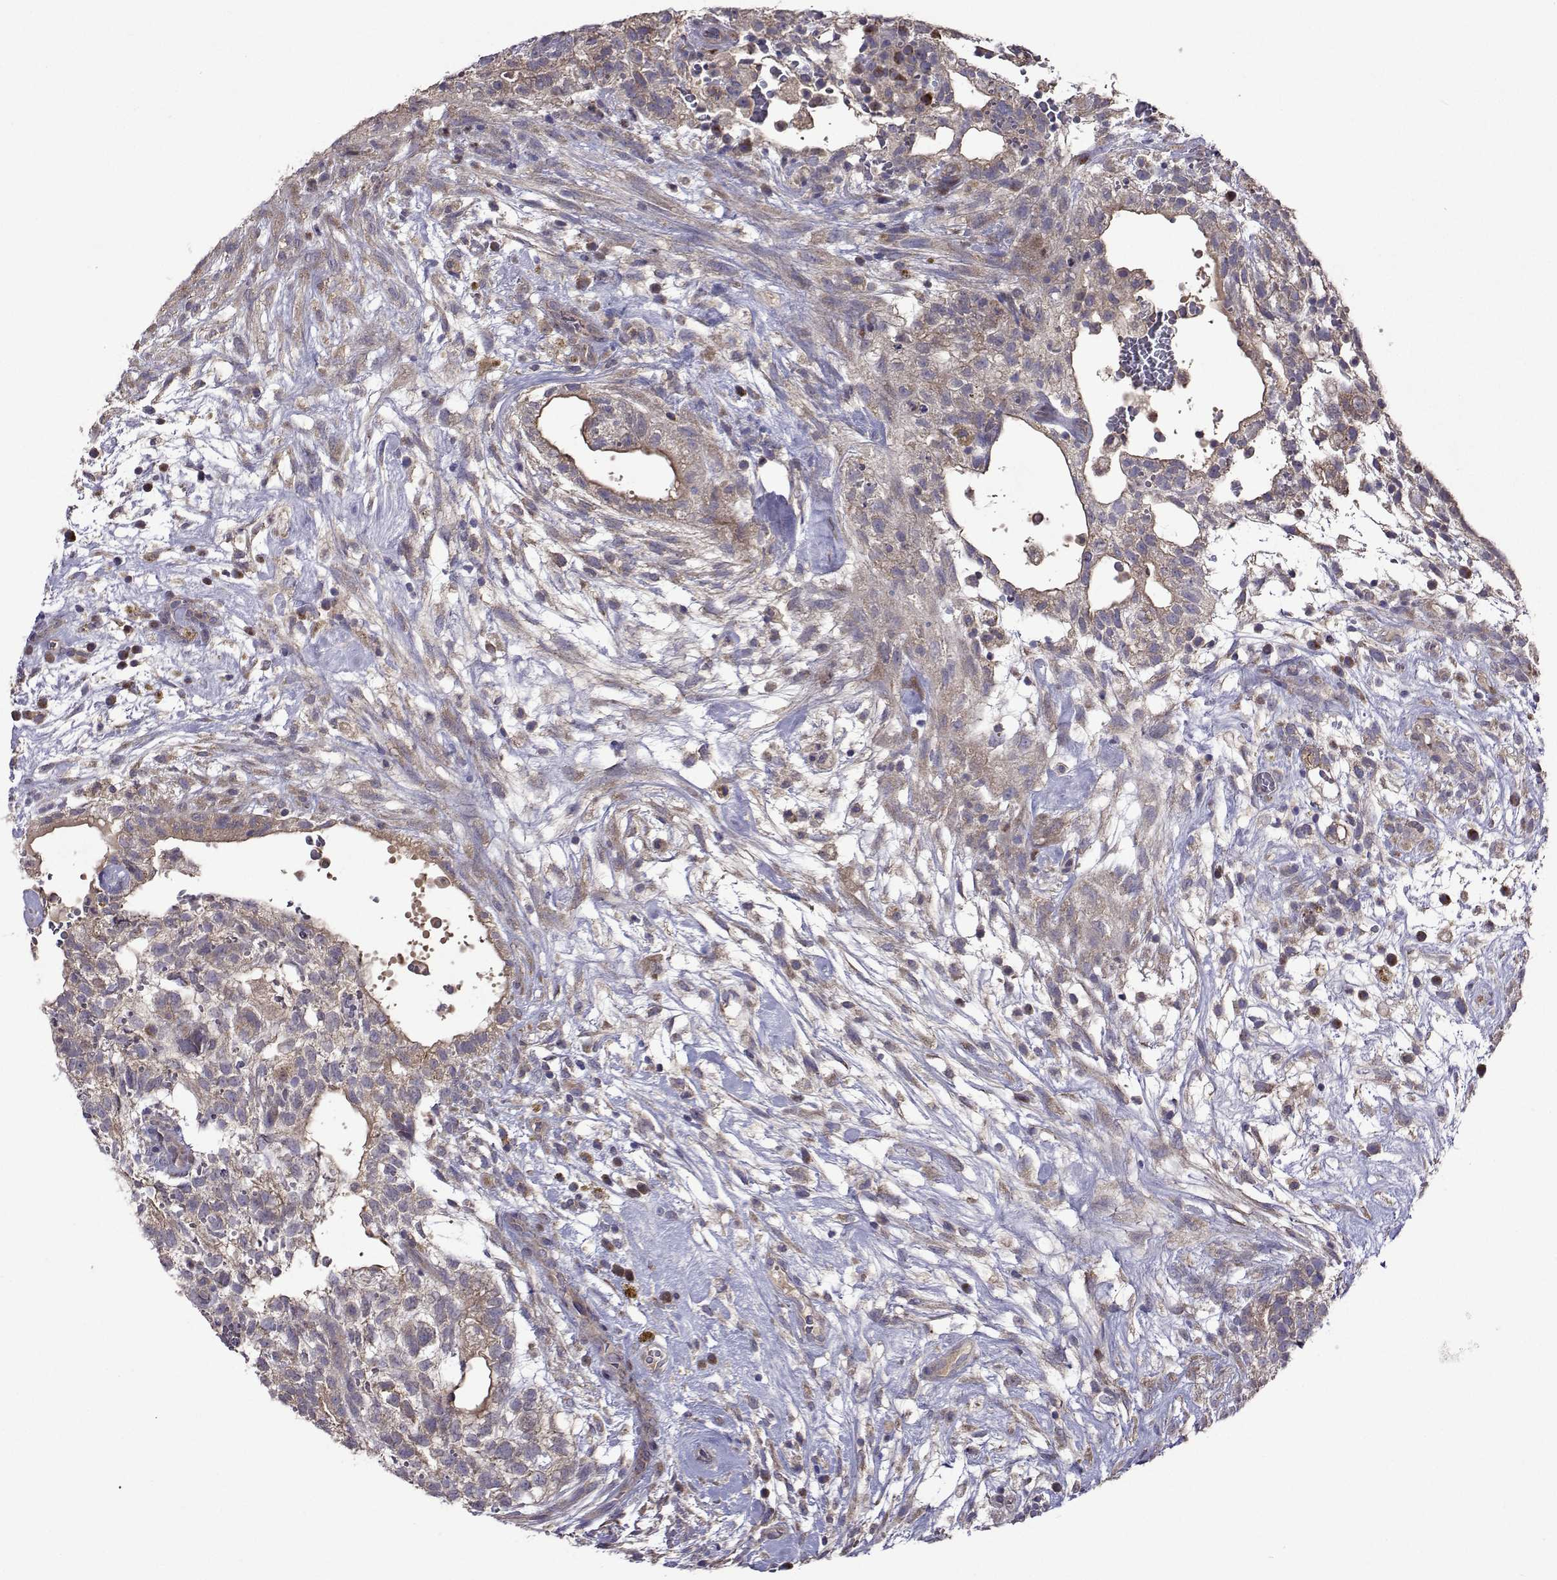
{"staining": {"intensity": "negative", "quantity": "none", "location": "none"}, "tissue": "testis cancer", "cell_type": "Tumor cells", "image_type": "cancer", "snomed": [{"axis": "morphology", "description": "Normal tissue, NOS"}, {"axis": "morphology", "description": "Carcinoma, Embryonal, NOS"}, {"axis": "topography", "description": "Testis"}], "caption": "The photomicrograph demonstrates no staining of tumor cells in testis embryonal carcinoma.", "gene": "TARBP2", "patient": {"sex": "male", "age": 32}}